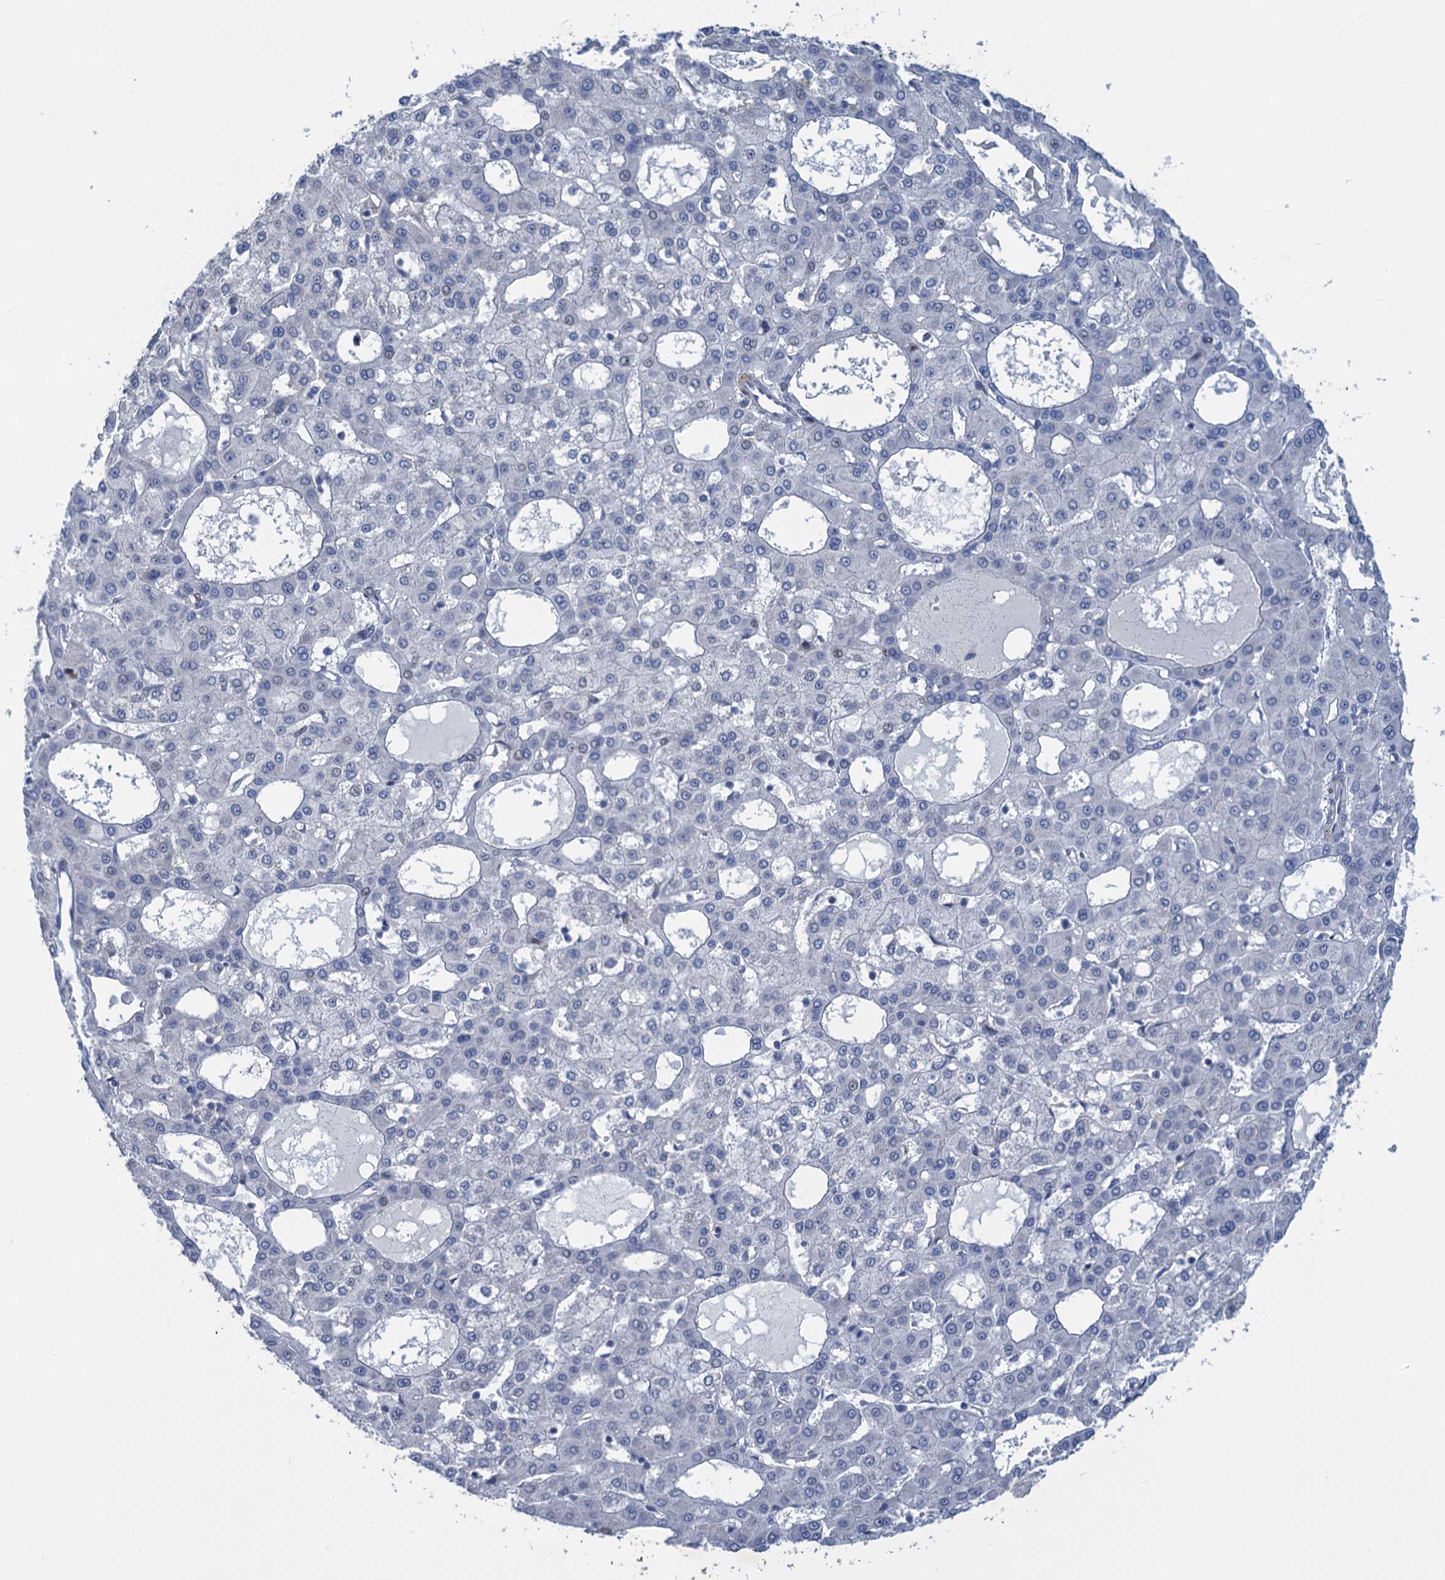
{"staining": {"intensity": "negative", "quantity": "none", "location": "none"}, "tissue": "liver cancer", "cell_type": "Tumor cells", "image_type": "cancer", "snomed": [{"axis": "morphology", "description": "Carcinoma, Hepatocellular, NOS"}, {"axis": "topography", "description": "Liver"}], "caption": "IHC micrograph of liver cancer stained for a protein (brown), which demonstrates no positivity in tumor cells.", "gene": "ESYT3", "patient": {"sex": "male", "age": 47}}